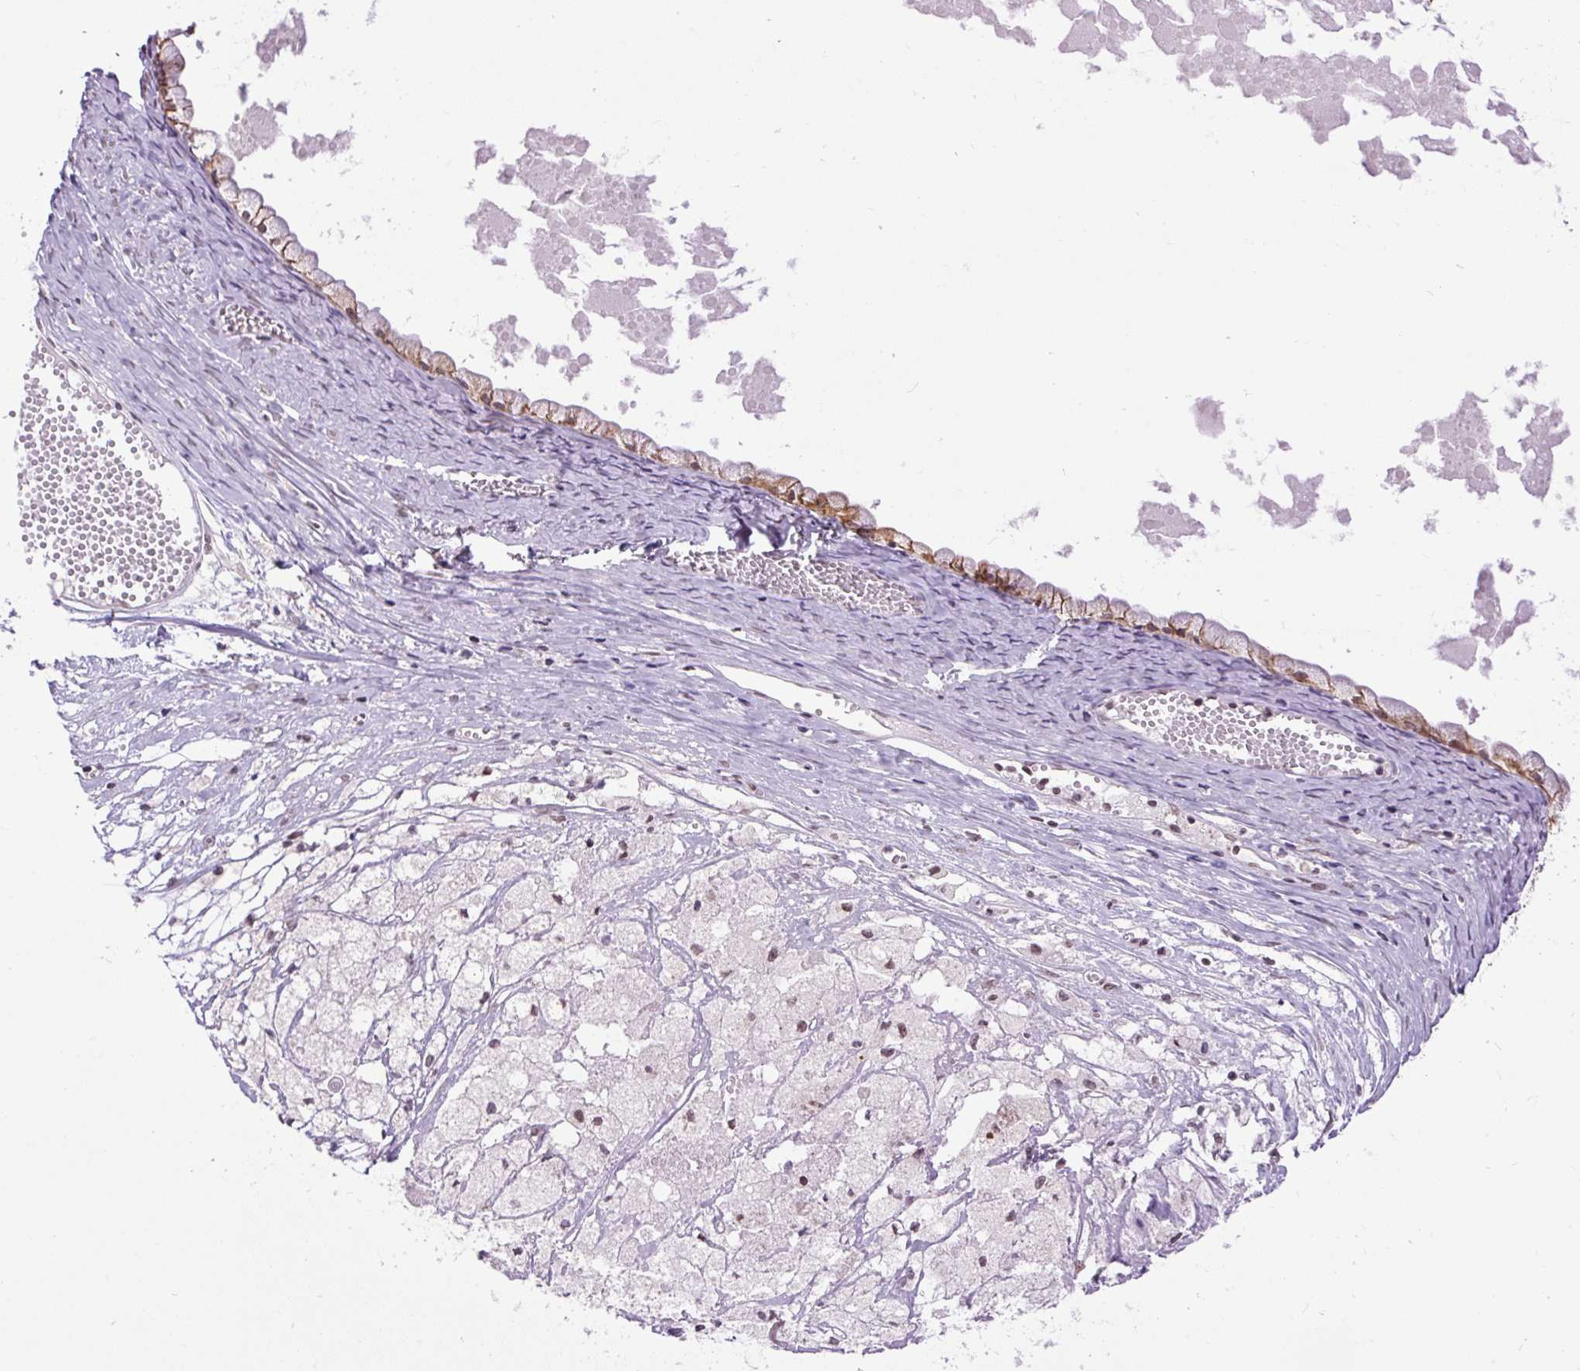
{"staining": {"intensity": "strong", "quantity": ">75%", "location": "cytoplasmic/membranous"}, "tissue": "ovarian cancer", "cell_type": "Tumor cells", "image_type": "cancer", "snomed": [{"axis": "morphology", "description": "Cystadenocarcinoma, mucinous, NOS"}, {"axis": "topography", "description": "Ovary"}], "caption": "Immunohistochemical staining of human ovarian cancer demonstrates high levels of strong cytoplasmic/membranous protein expression in about >75% of tumor cells.", "gene": "ZNF672", "patient": {"sex": "female", "age": 61}}